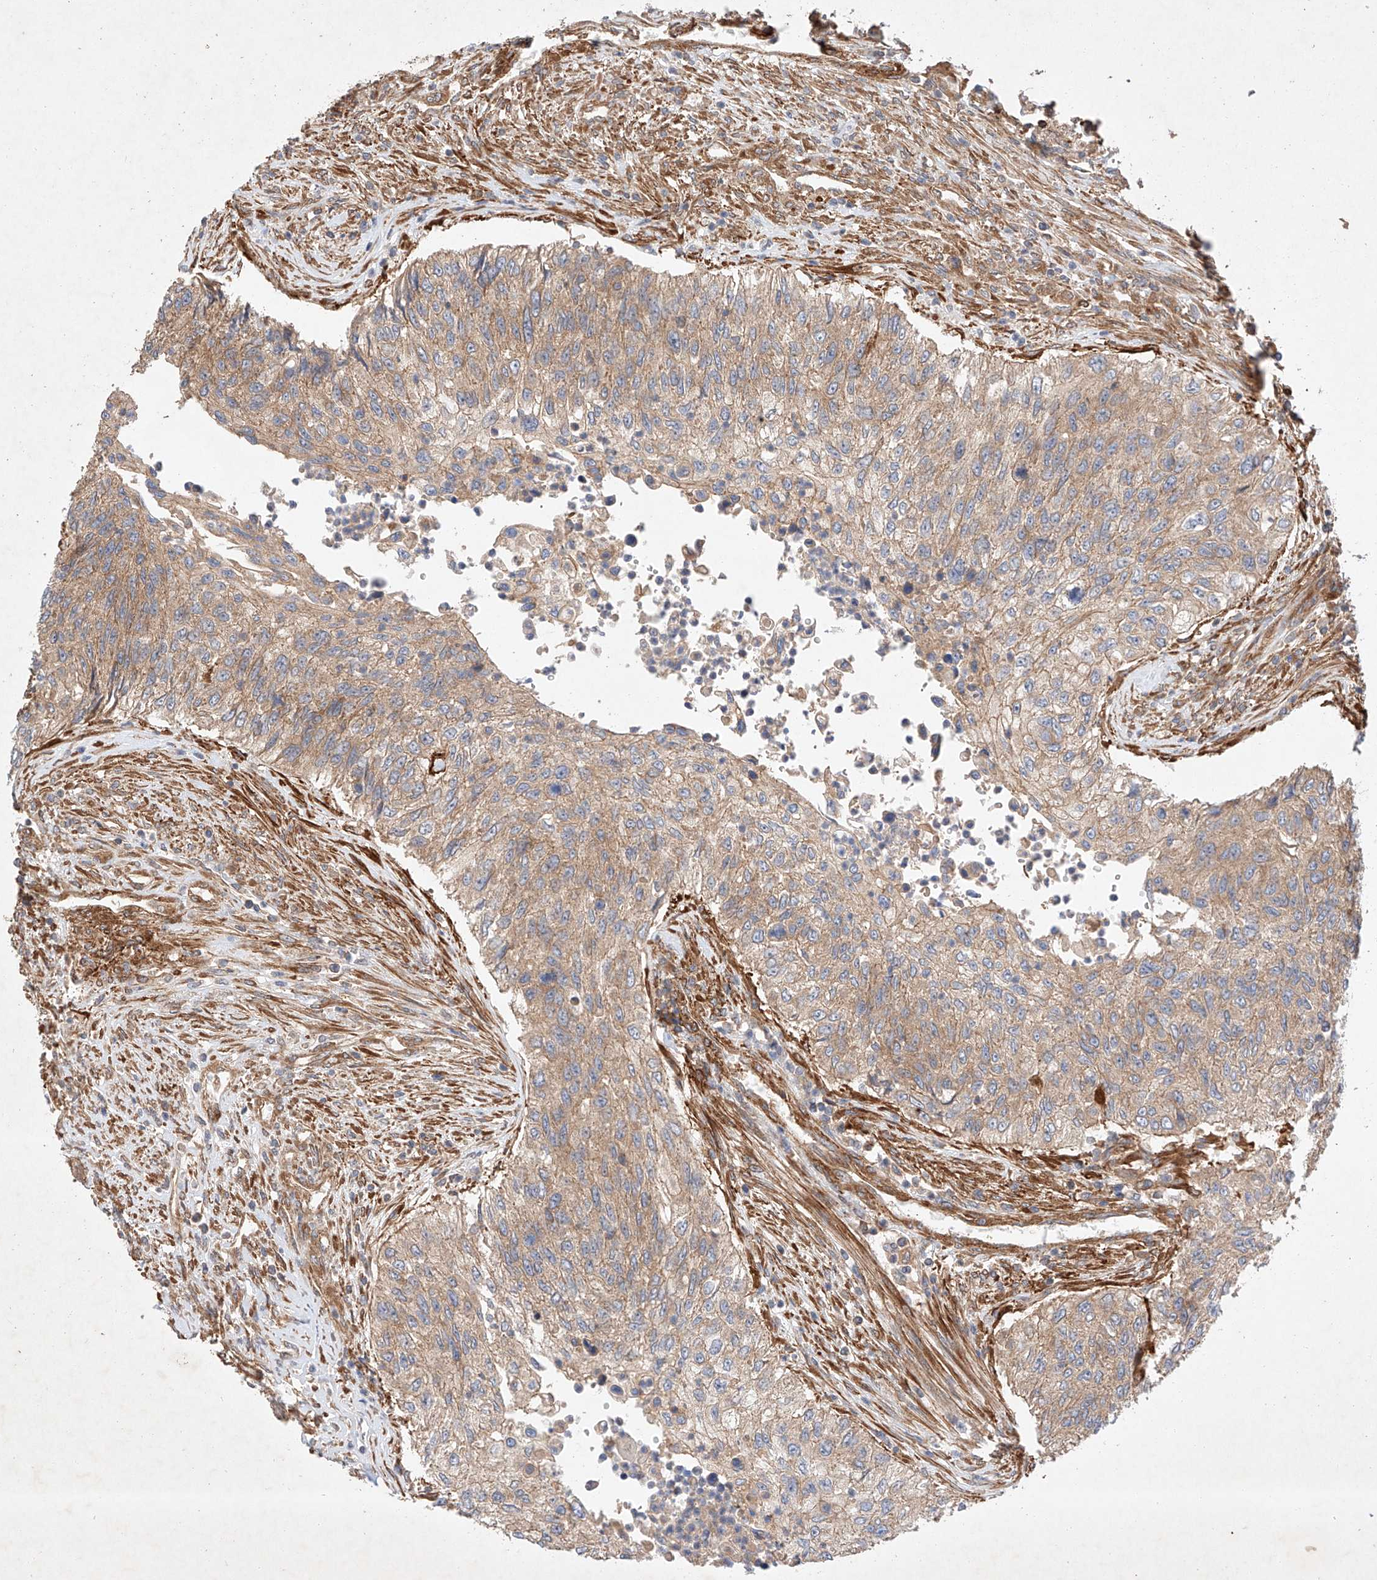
{"staining": {"intensity": "moderate", "quantity": ">75%", "location": "cytoplasmic/membranous"}, "tissue": "urothelial cancer", "cell_type": "Tumor cells", "image_type": "cancer", "snomed": [{"axis": "morphology", "description": "Urothelial carcinoma, High grade"}, {"axis": "topography", "description": "Urinary bladder"}], "caption": "High-grade urothelial carcinoma tissue demonstrates moderate cytoplasmic/membranous positivity in about >75% of tumor cells (DAB IHC with brightfield microscopy, high magnification).", "gene": "RAB23", "patient": {"sex": "female", "age": 60}}